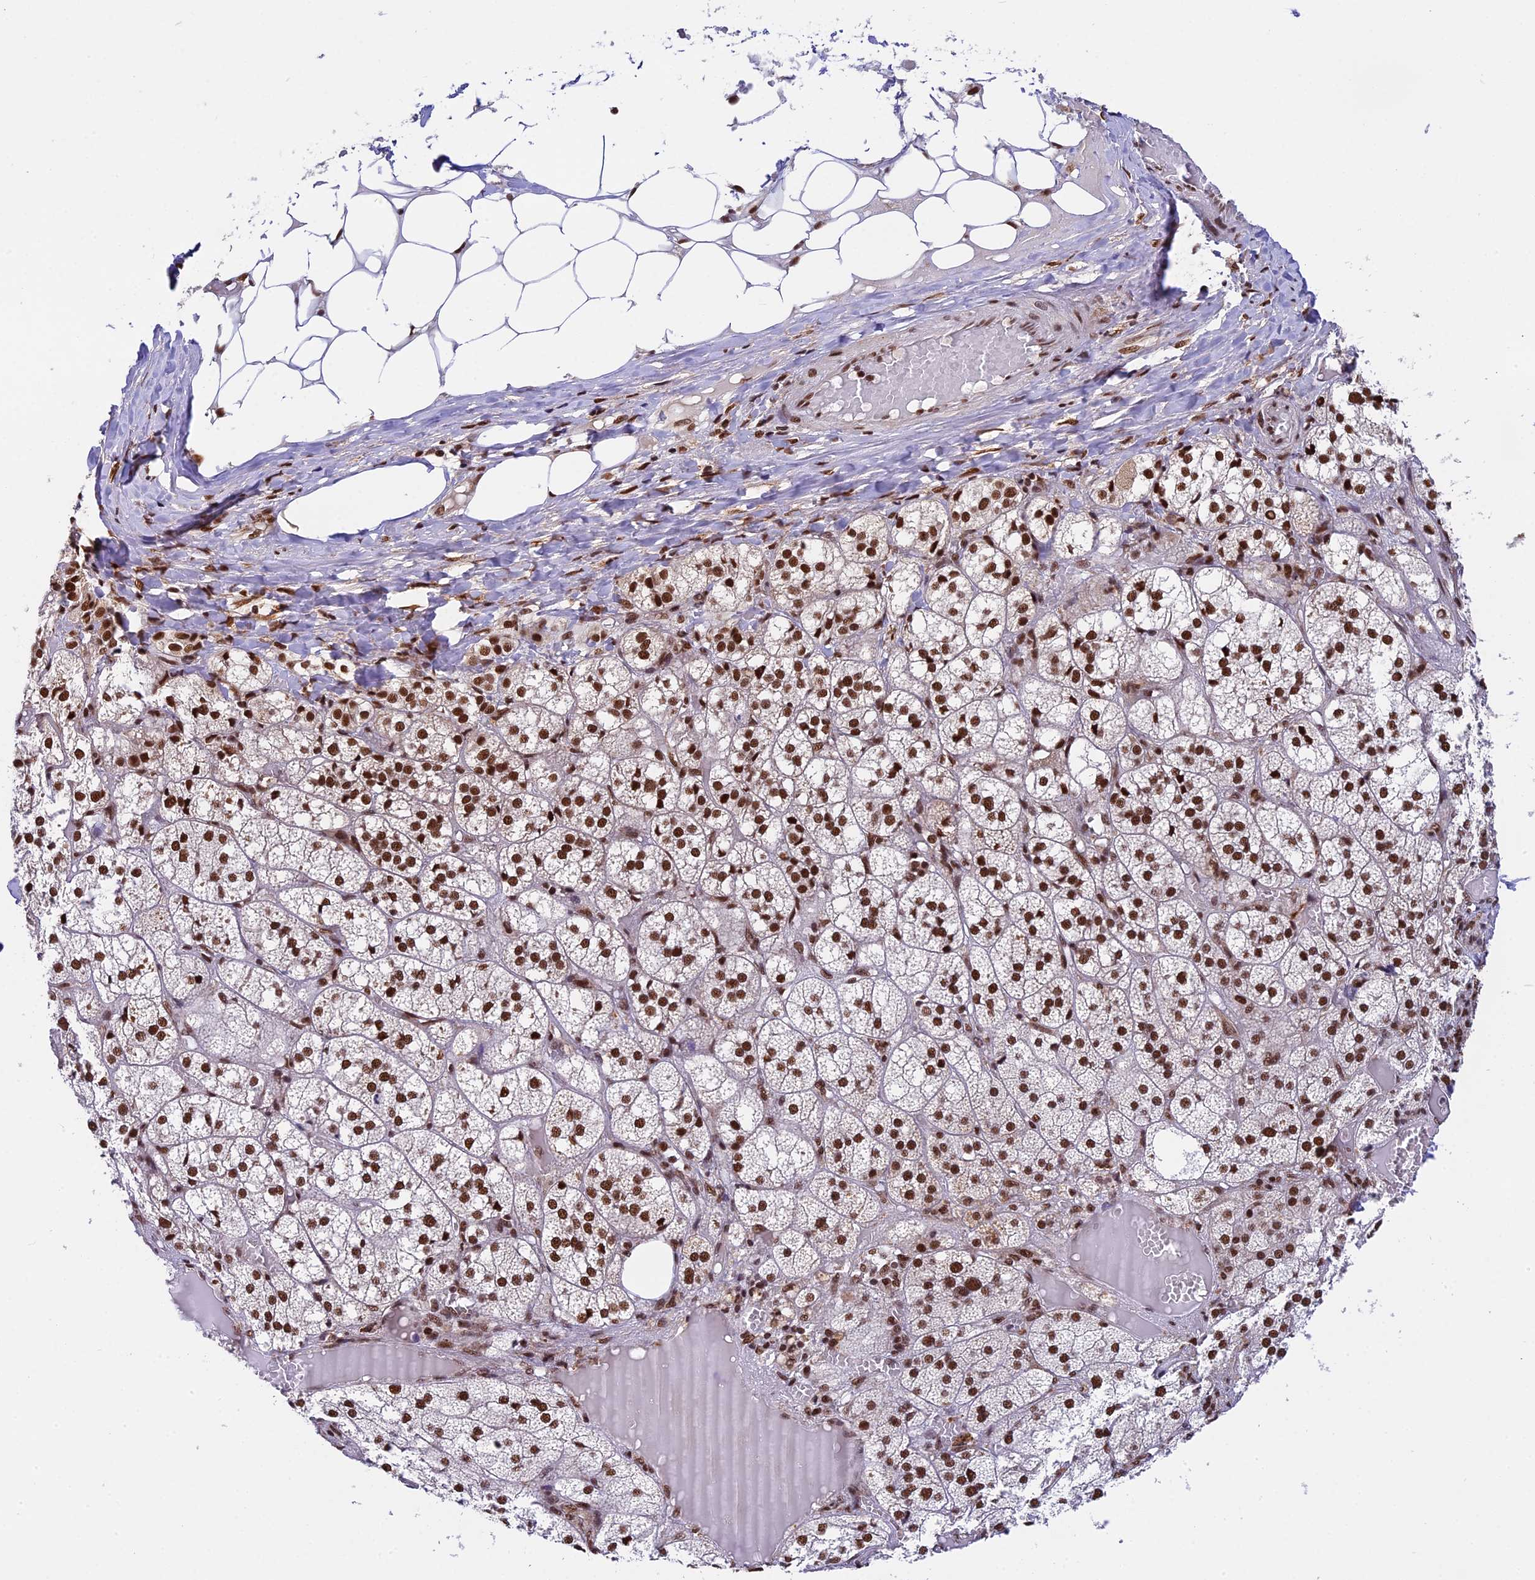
{"staining": {"intensity": "strong", "quantity": ">75%", "location": "nuclear"}, "tissue": "adrenal gland", "cell_type": "Glandular cells", "image_type": "normal", "snomed": [{"axis": "morphology", "description": "Normal tissue, NOS"}, {"axis": "topography", "description": "Adrenal gland"}], "caption": "Protein analysis of normal adrenal gland demonstrates strong nuclear staining in approximately >75% of glandular cells.", "gene": "RAMACL", "patient": {"sex": "female", "age": 61}}